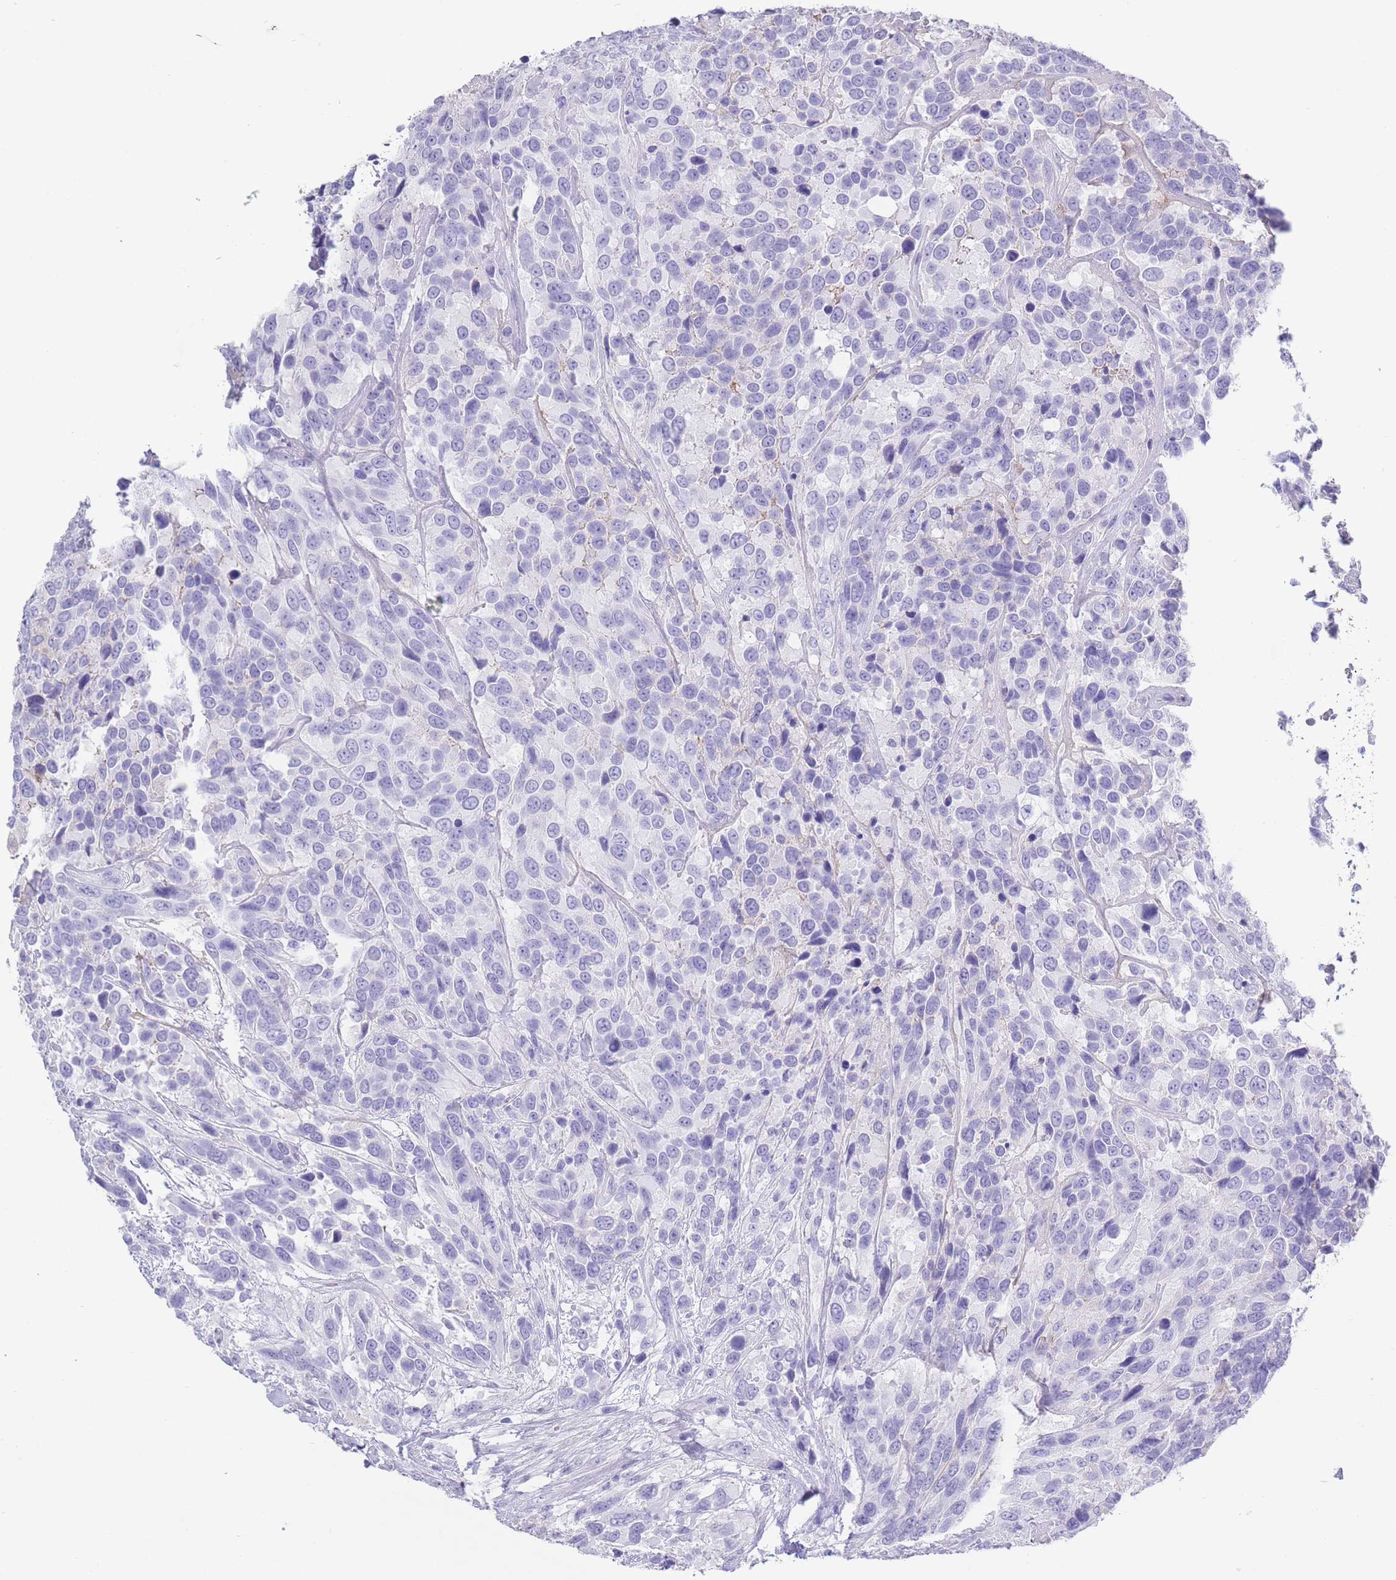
{"staining": {"intensity": "negative", "quantity": "none", "location": "none"}, "tissue": "urothelial cancer", "cell_type": "Tumor cells", "image_type": "cancer", "snomed": [{"axis": "morphology", "description": "Urothelial carcinoma, High grade"}, {"axis": "topography", "description": "Urinary bladder"}], "caption": "An image of urothelial cancer stained for a protein exhibits no brown staining in tumor cells.", "gene": "CD37", "patient": {"sex": "female", "age": 70}}